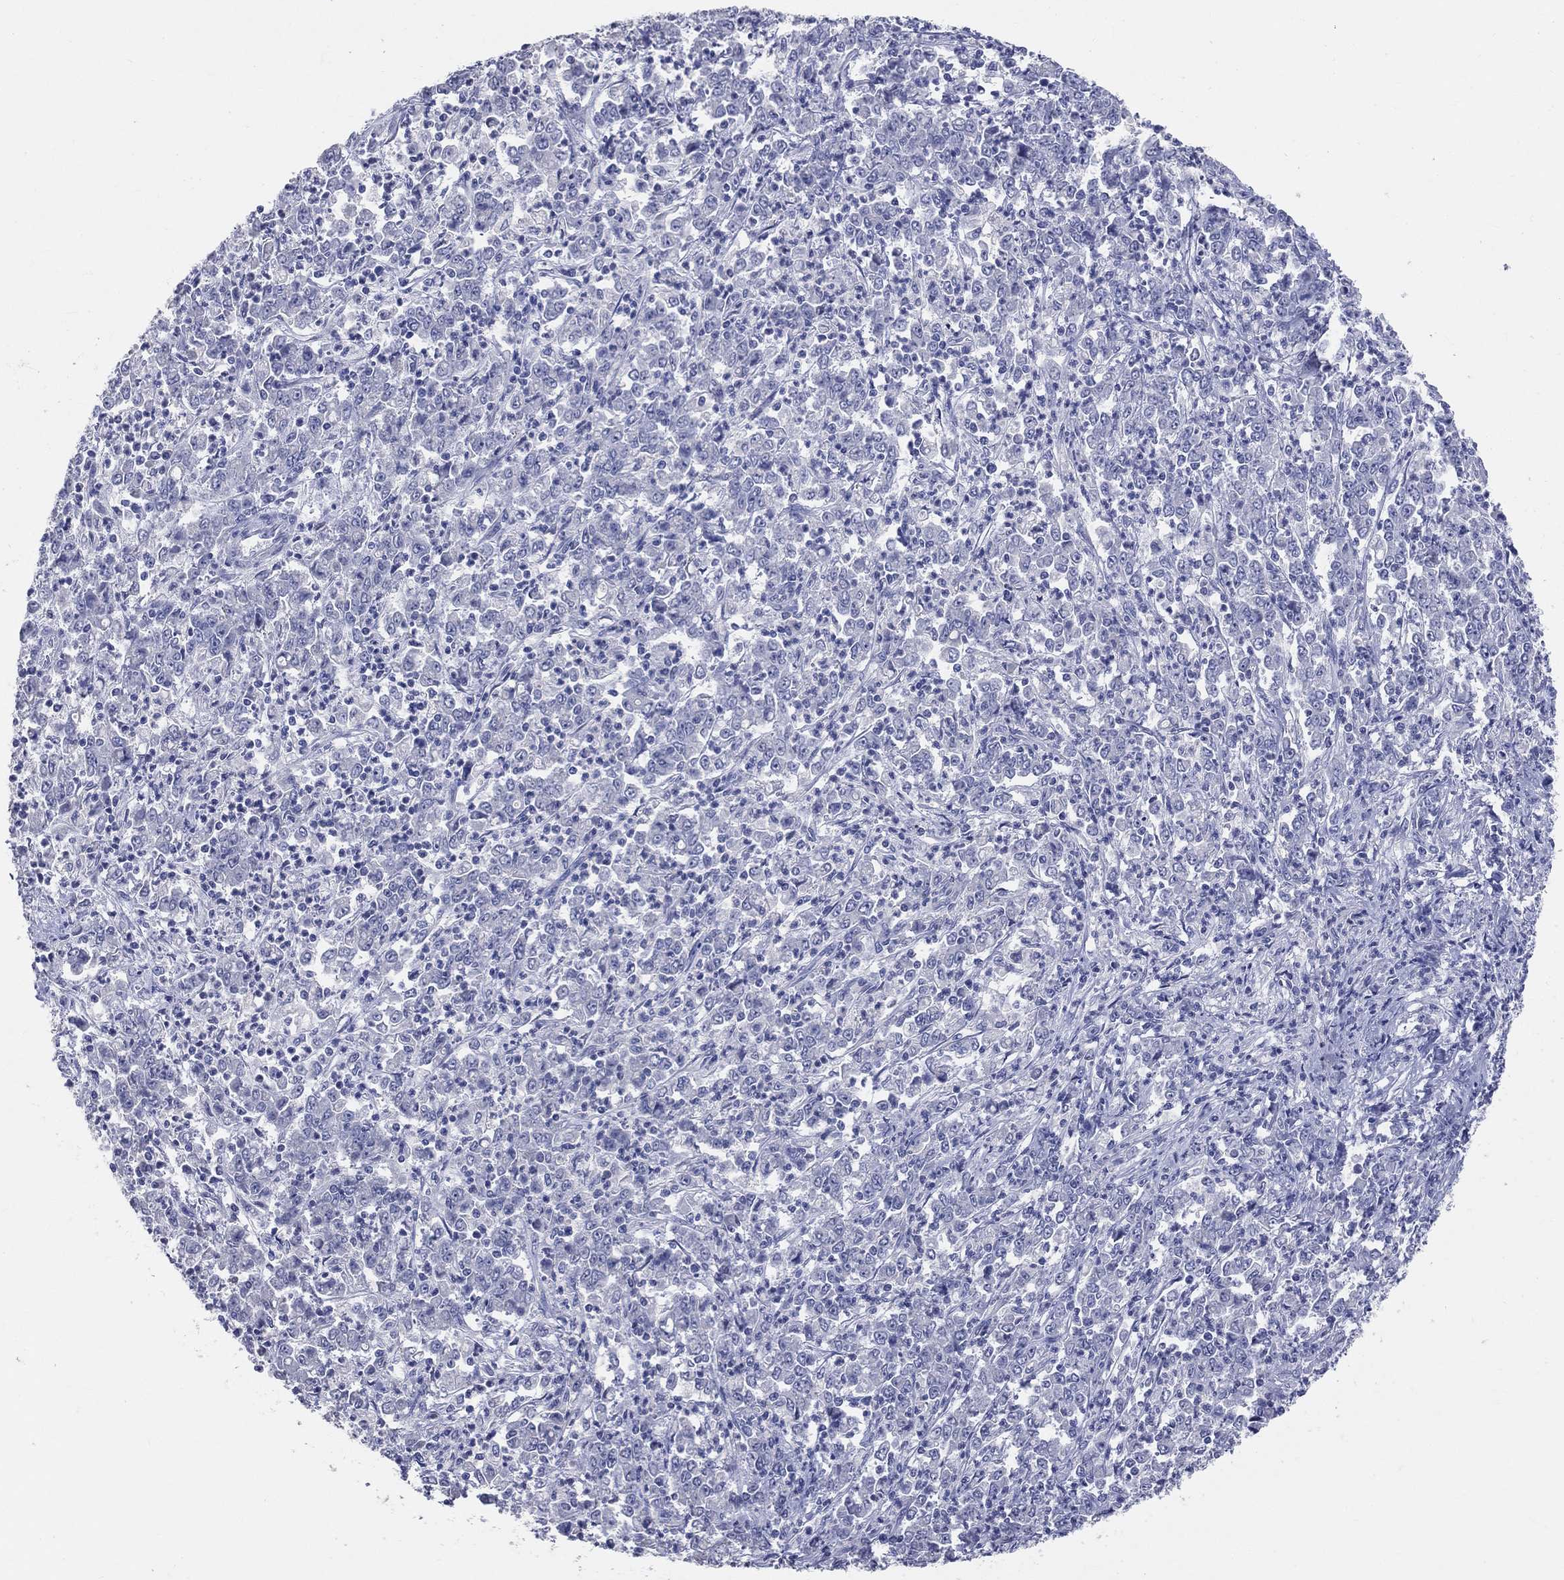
{"staining": {"intensity": "negative", "quantity": "none", "location": "none"}, "tissue": "stomach cancer", "cell_type": "Tumor cells", "image_type": "cancer", "snomed": [{"axis": "morphology", "description": "Adenocarcinoma, NOS"}, {"axis": "topography", "description": "Stomach, lower"}], "caption": "Stomach cancer (adenocarcinoma) stained for a protein using immunohistochemistry displays no staining tumor cells.", "gene": "LAT", "patient": {"sex": "female", "age": 71}}